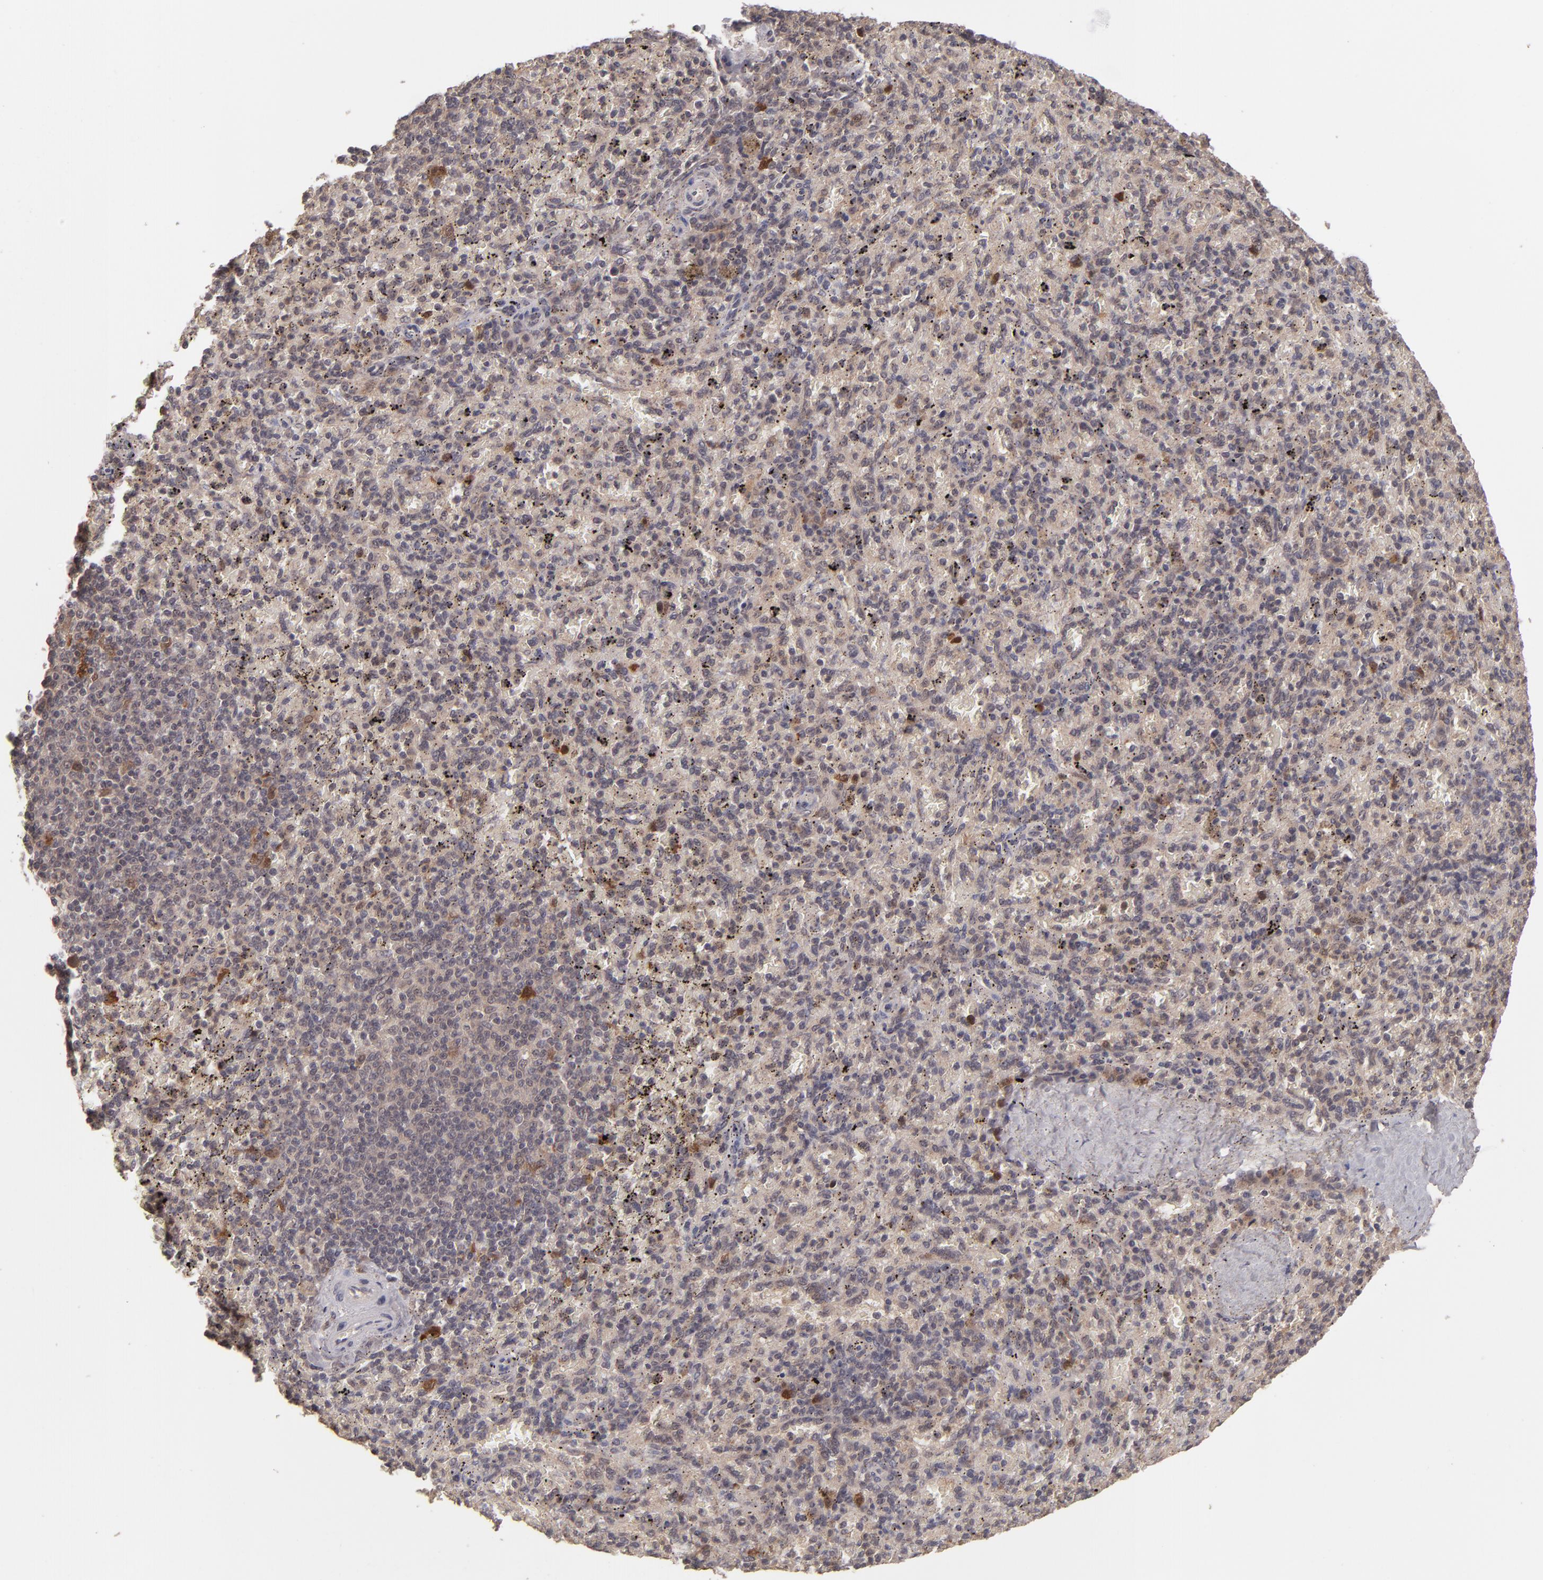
{"staining": {"intensity": "weak", "quantity": ">75%", "location": "cytoplasmic/membranous,nuclear"}, "tissue": "spleen", "cell_type": "Cells in red pulp", "image_type": "normal", "snomed": [{"axis": "morphology", "description": "Normal tissue, NOS"}, {"axis": "topography", "description": "Spleen"}], "caption": "Immunohistochemistry (IHC) (DAB) staining of unremarkable human spleen exhibits weak cytoplasmic/membranous,nuclear protein expression in about >75% of cells in red pulp. The staining is performed using DAB (3,3'-diaminobenzidine) brown chromogen to label protein expression. The nuclei are counter-stained blue using hematoxylin.", "gene": "TYMS", "patient": {"sex": "female", "age": 43}}